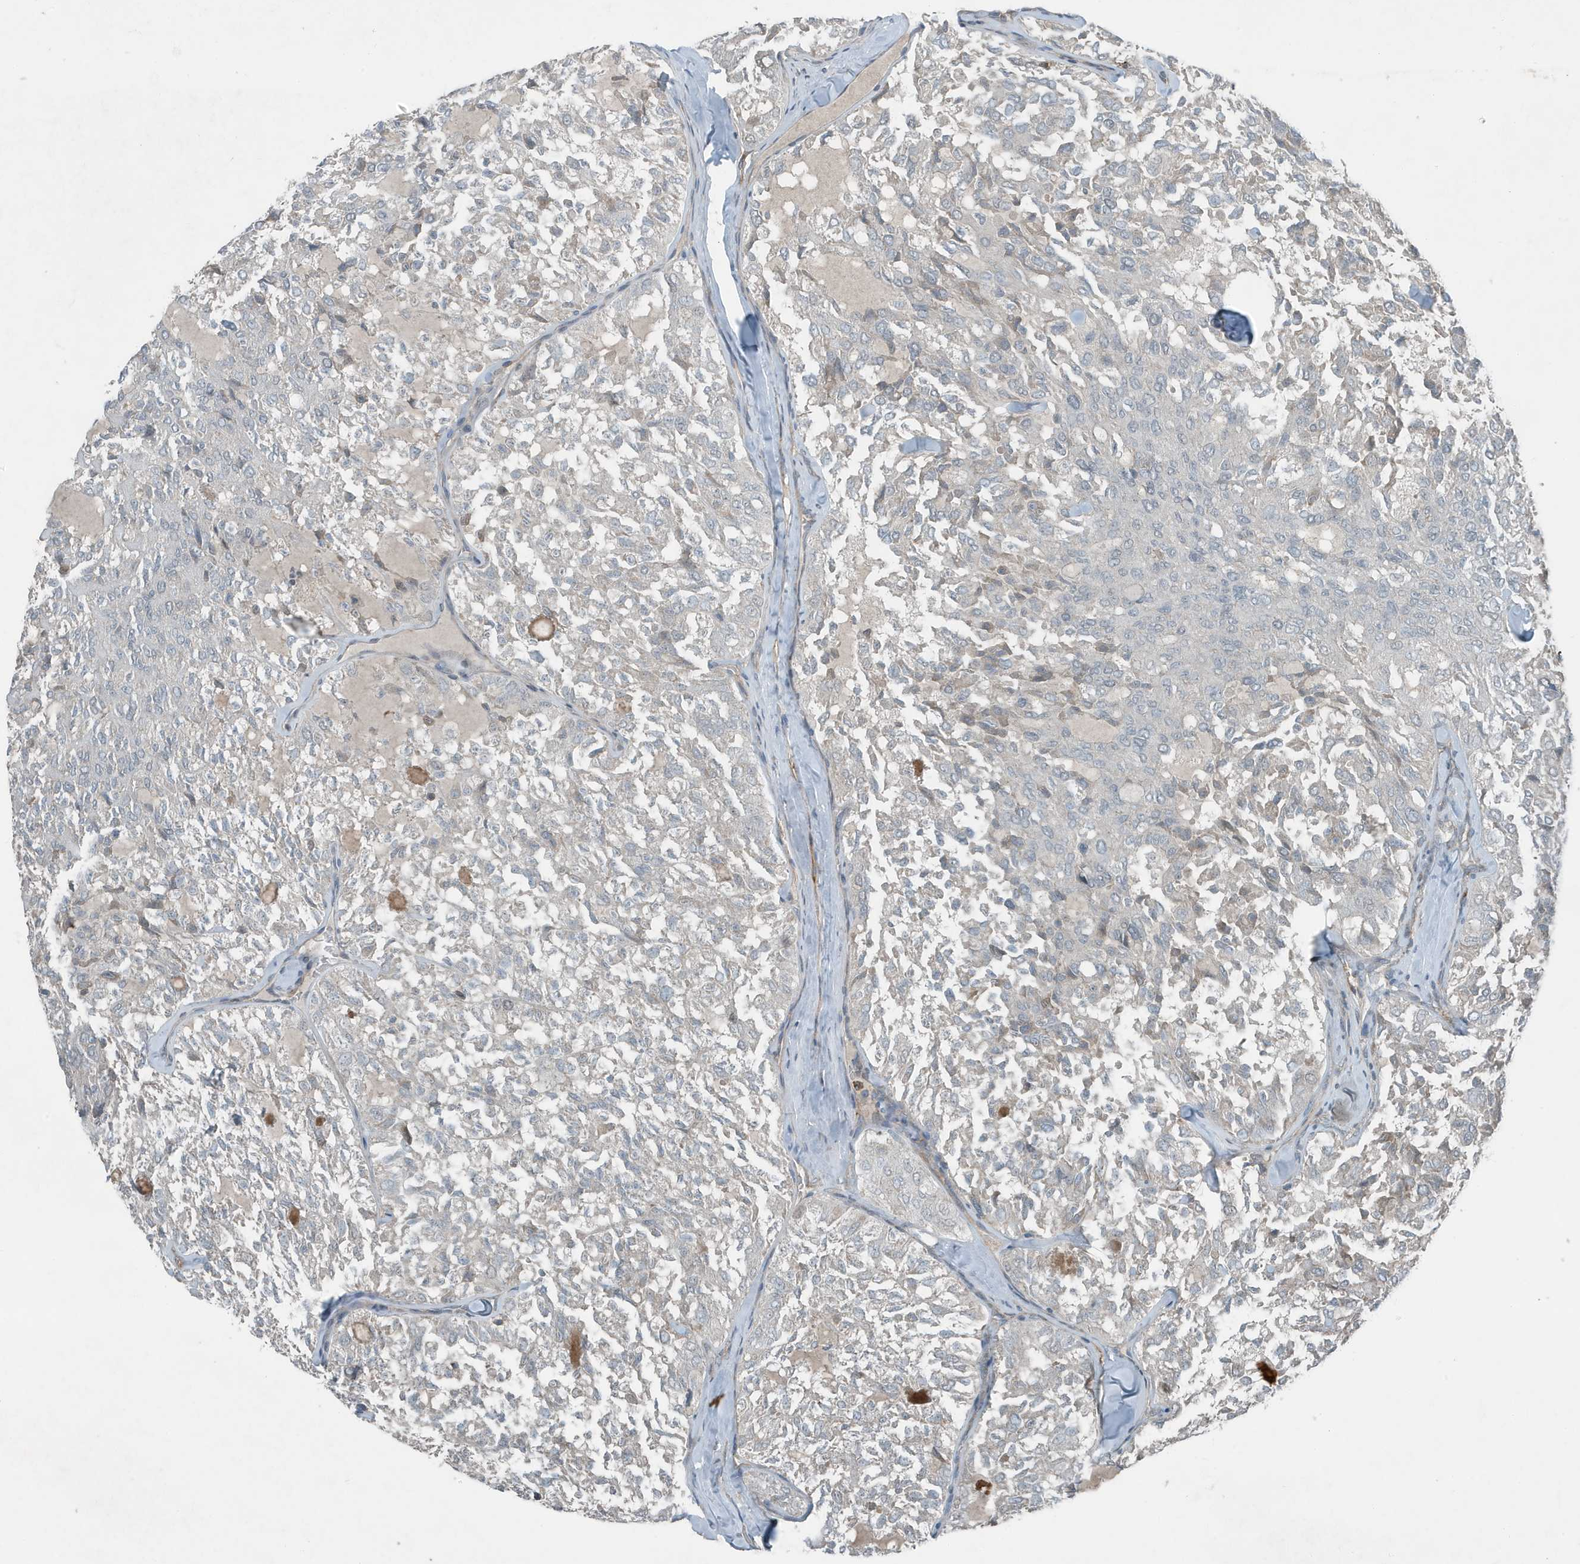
{"staining": {"intensity": "negative", "quantity": "none", "location": "none"}, "tissue": "thyroid cancer", "cell_type": "Tumor cells", "image_type": "cancer", "snomed": [{"axis": "morphology", "description": "Follicular adenoma carcinoma, NOS"}, {"axis": "topography", "description": "Thyroid gland"}], "caption": "There is no significant expression in tumor cells of follicular adenoma carcinoma (thyroid). The staining is performed using DAB brown chromogen with nuclei counter-stained in using hematoxylin.", "gene": "DAPP1", "patient": {"sex": "male", "age": 75}}